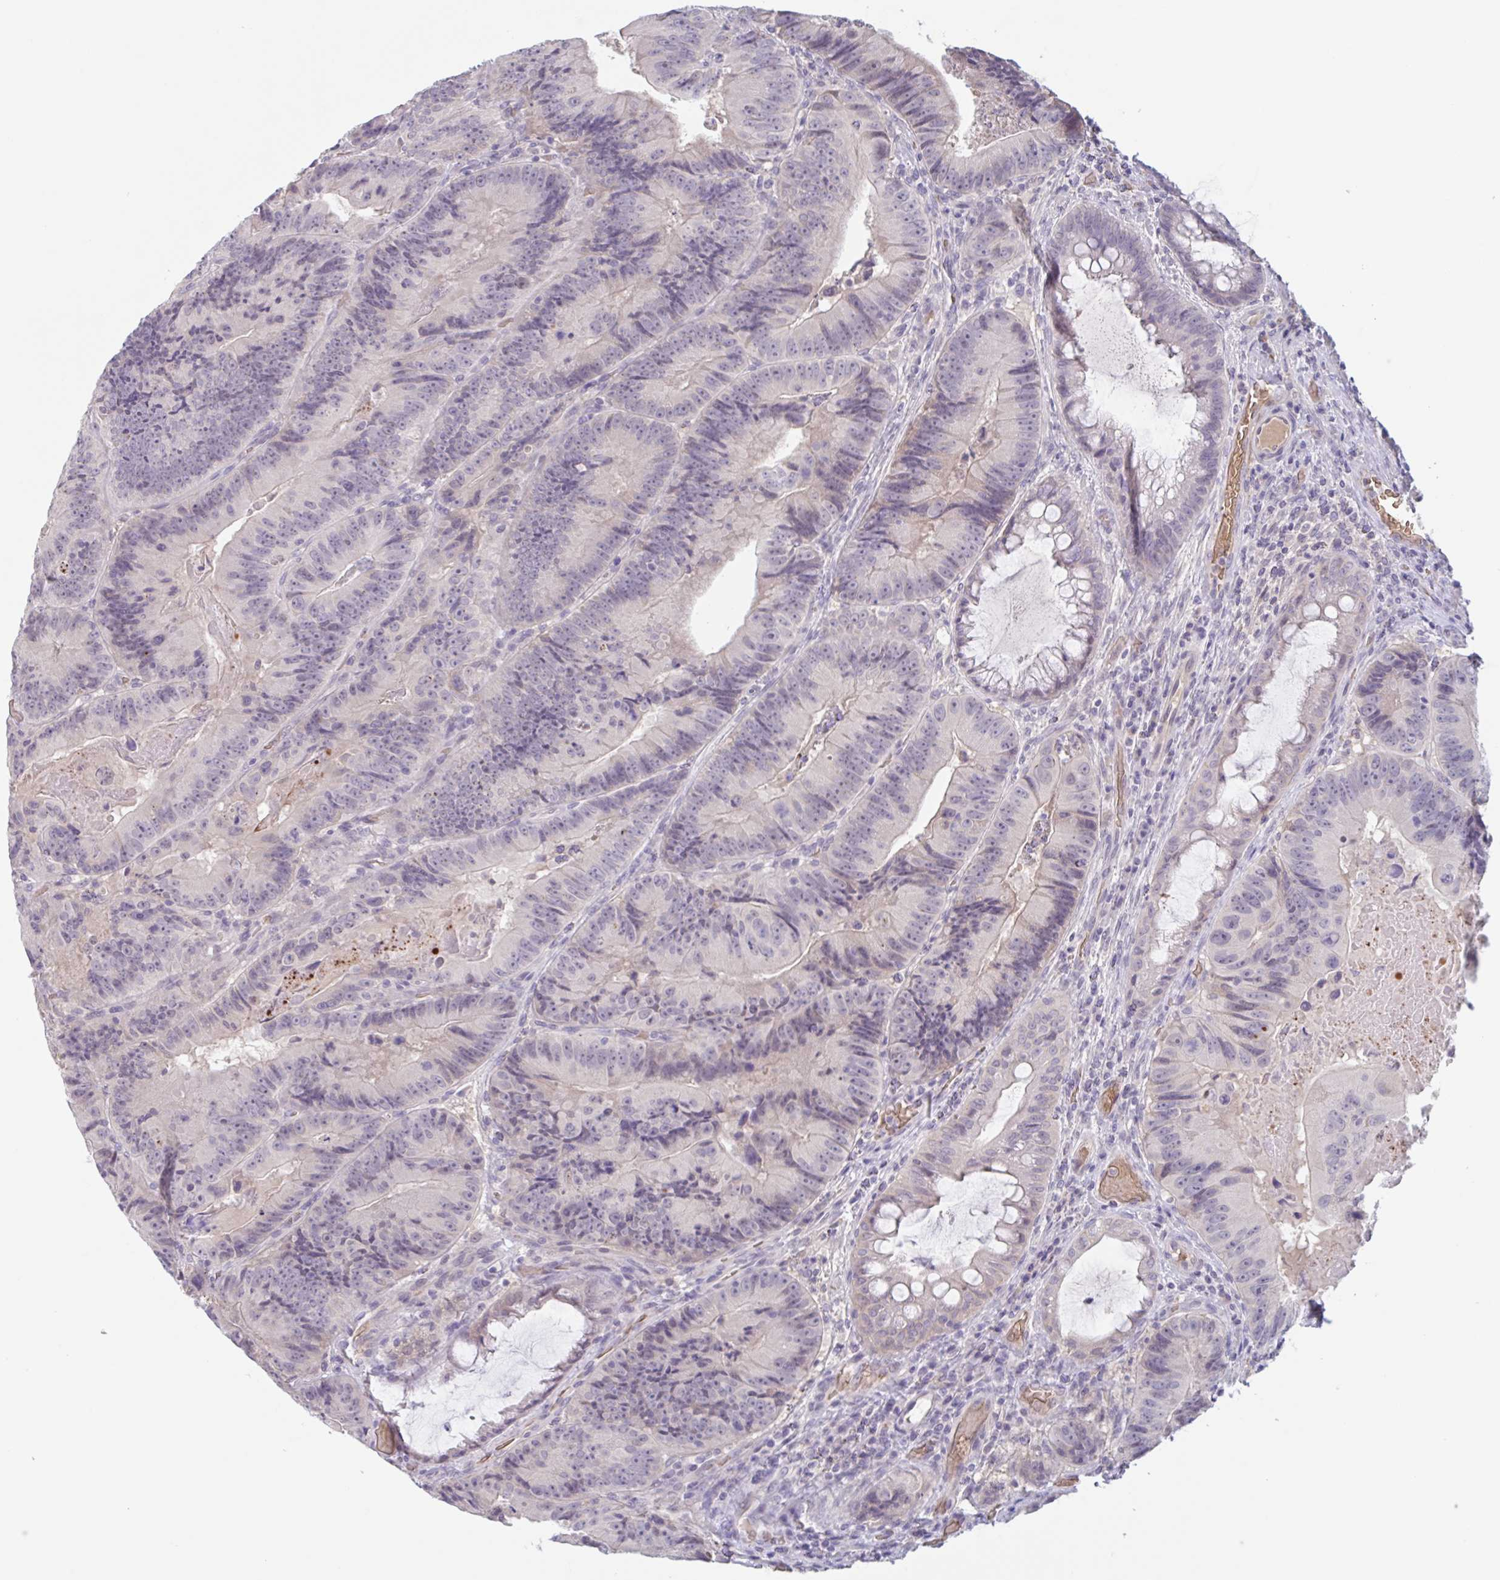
{"staining": {"intensity": "negative", "quantity": "none", "location": "none"}, "tissue": "colorectal cancer", "cell_type": "Tumor cells", "image_type": "cancer", "snomed": [{"axis": "morphology", "description": "Adenocarcinoma, NOS"}, {"axis": "topography", "description": "Colon"}], "caption": "This photomicrograph is of colorectal adenocarcinoma stained with immunohistochemistry (IHC) to label a protein in brown with the nuclei are counter-stained blue. There is no positivity in tumor cells.", "gene": "RHAG", "patient": {"sex": "female", "age": 86}}